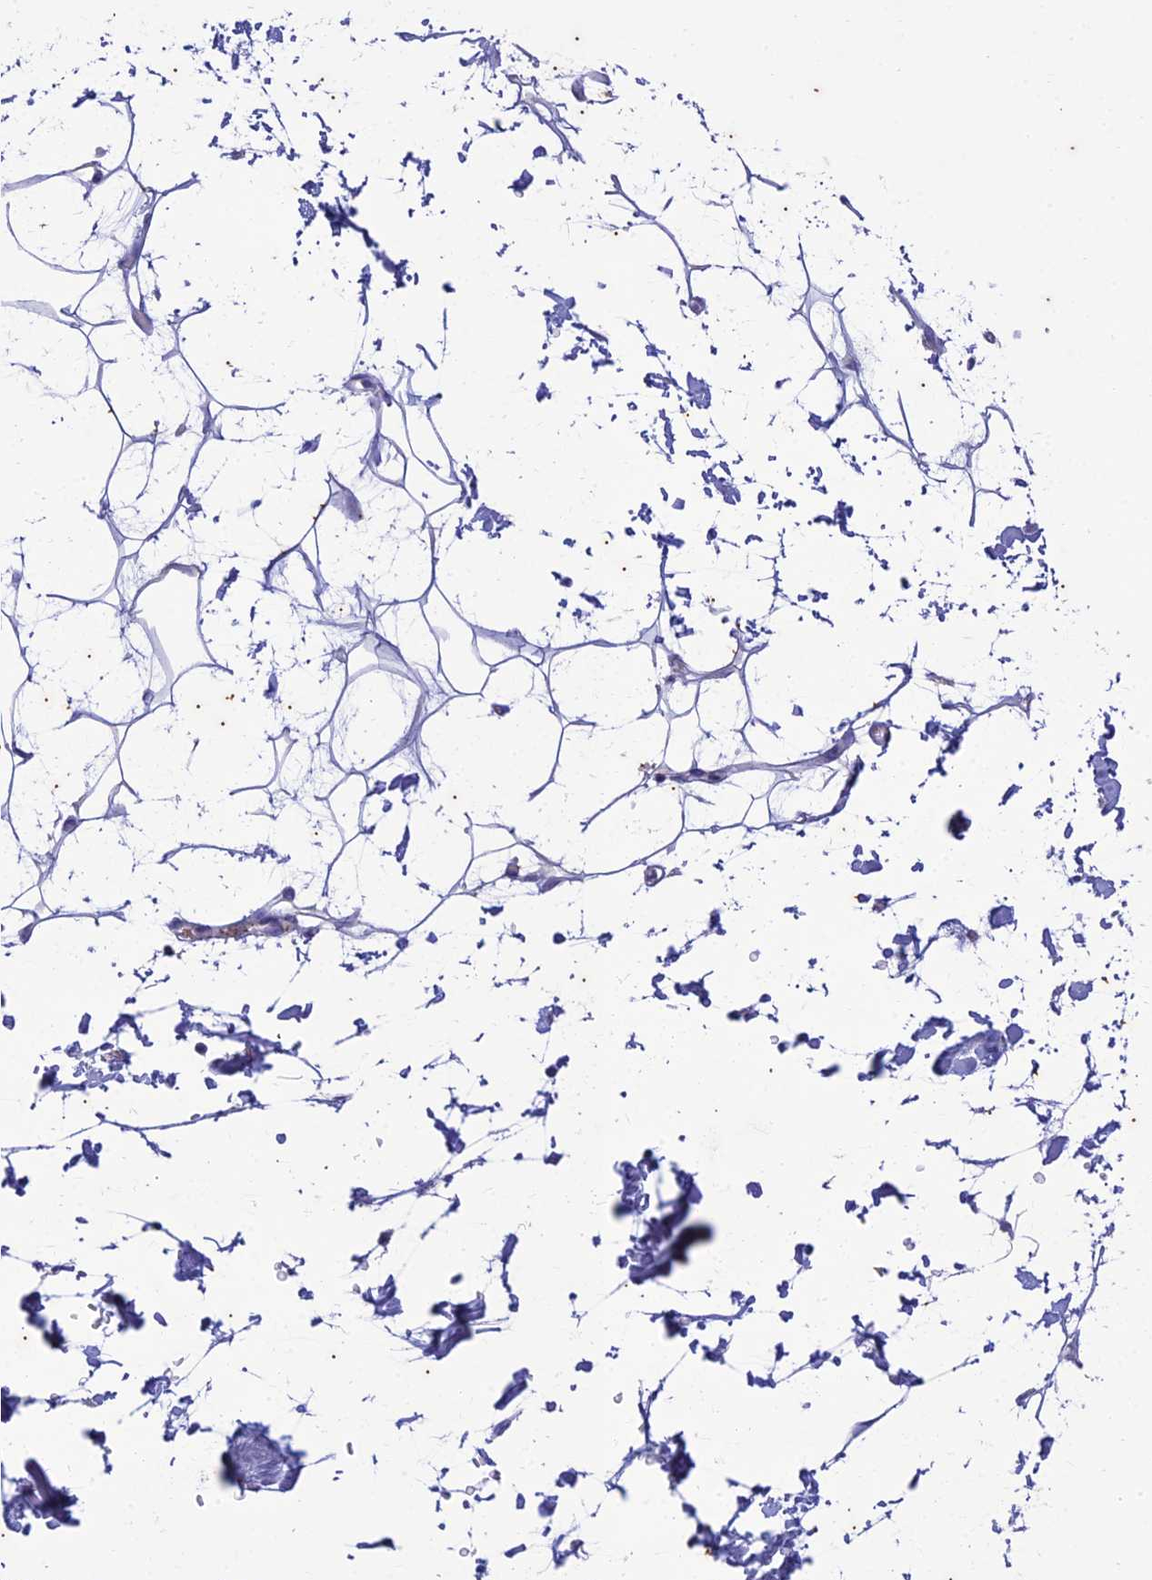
{"staining": {"intensity": "negative", "quantity": "none", "location": "none"}, "tissue": "adipose tissue", "cell_type": "Adipocytes", "image_type": "normal", "snomed": [{"axis": "morphology", "description": "Normal tissue, NOS"}, {"axis": "topography", "description": "Soft tissue"}], "caption": "DAB (3,3'-diaminobenzidine) immunohistochemical staining of benign human adipose tissue displays no significant expression in adipocytes. (Immunohistochemistry, brightfield microscopy, high magnification).", "gene": "TMEM40", "patient": {"sex": "male", "age": 72}}